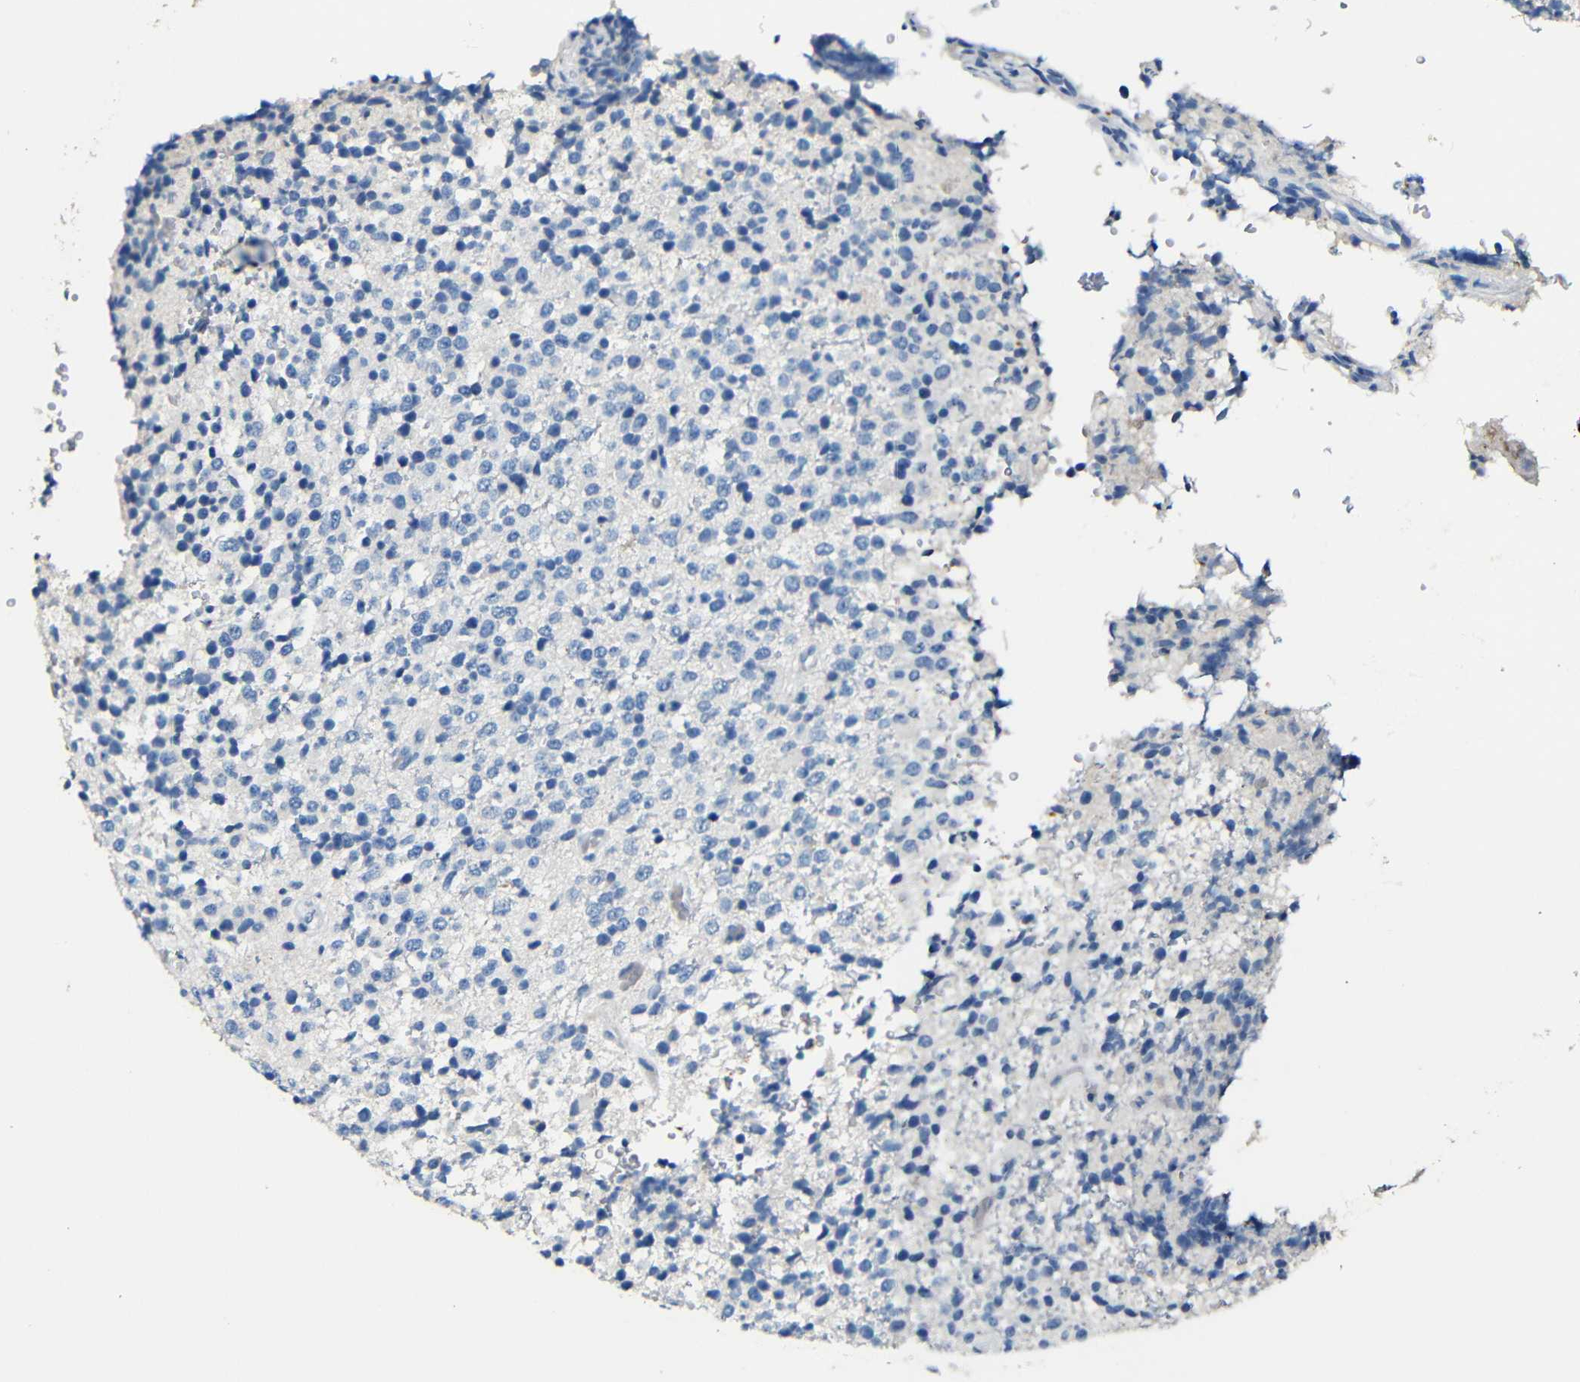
{"staining": {"intensity": "negative", "quantity": "none", "location": "none"}, "tissue": "glioma", "cell_type": "Tumor cells", "image_type": "cancer", "snomed": [{"axis": "morphology", "description": "Glioma, malignant, High grade"}, {"axis": "topography", "description": "pancreas cauda"}], "caption": "Tumor cells are negative for protein expression in human glioma.", "gene": "ACKR2", "patient": {"sex": "male", "age": 60}}